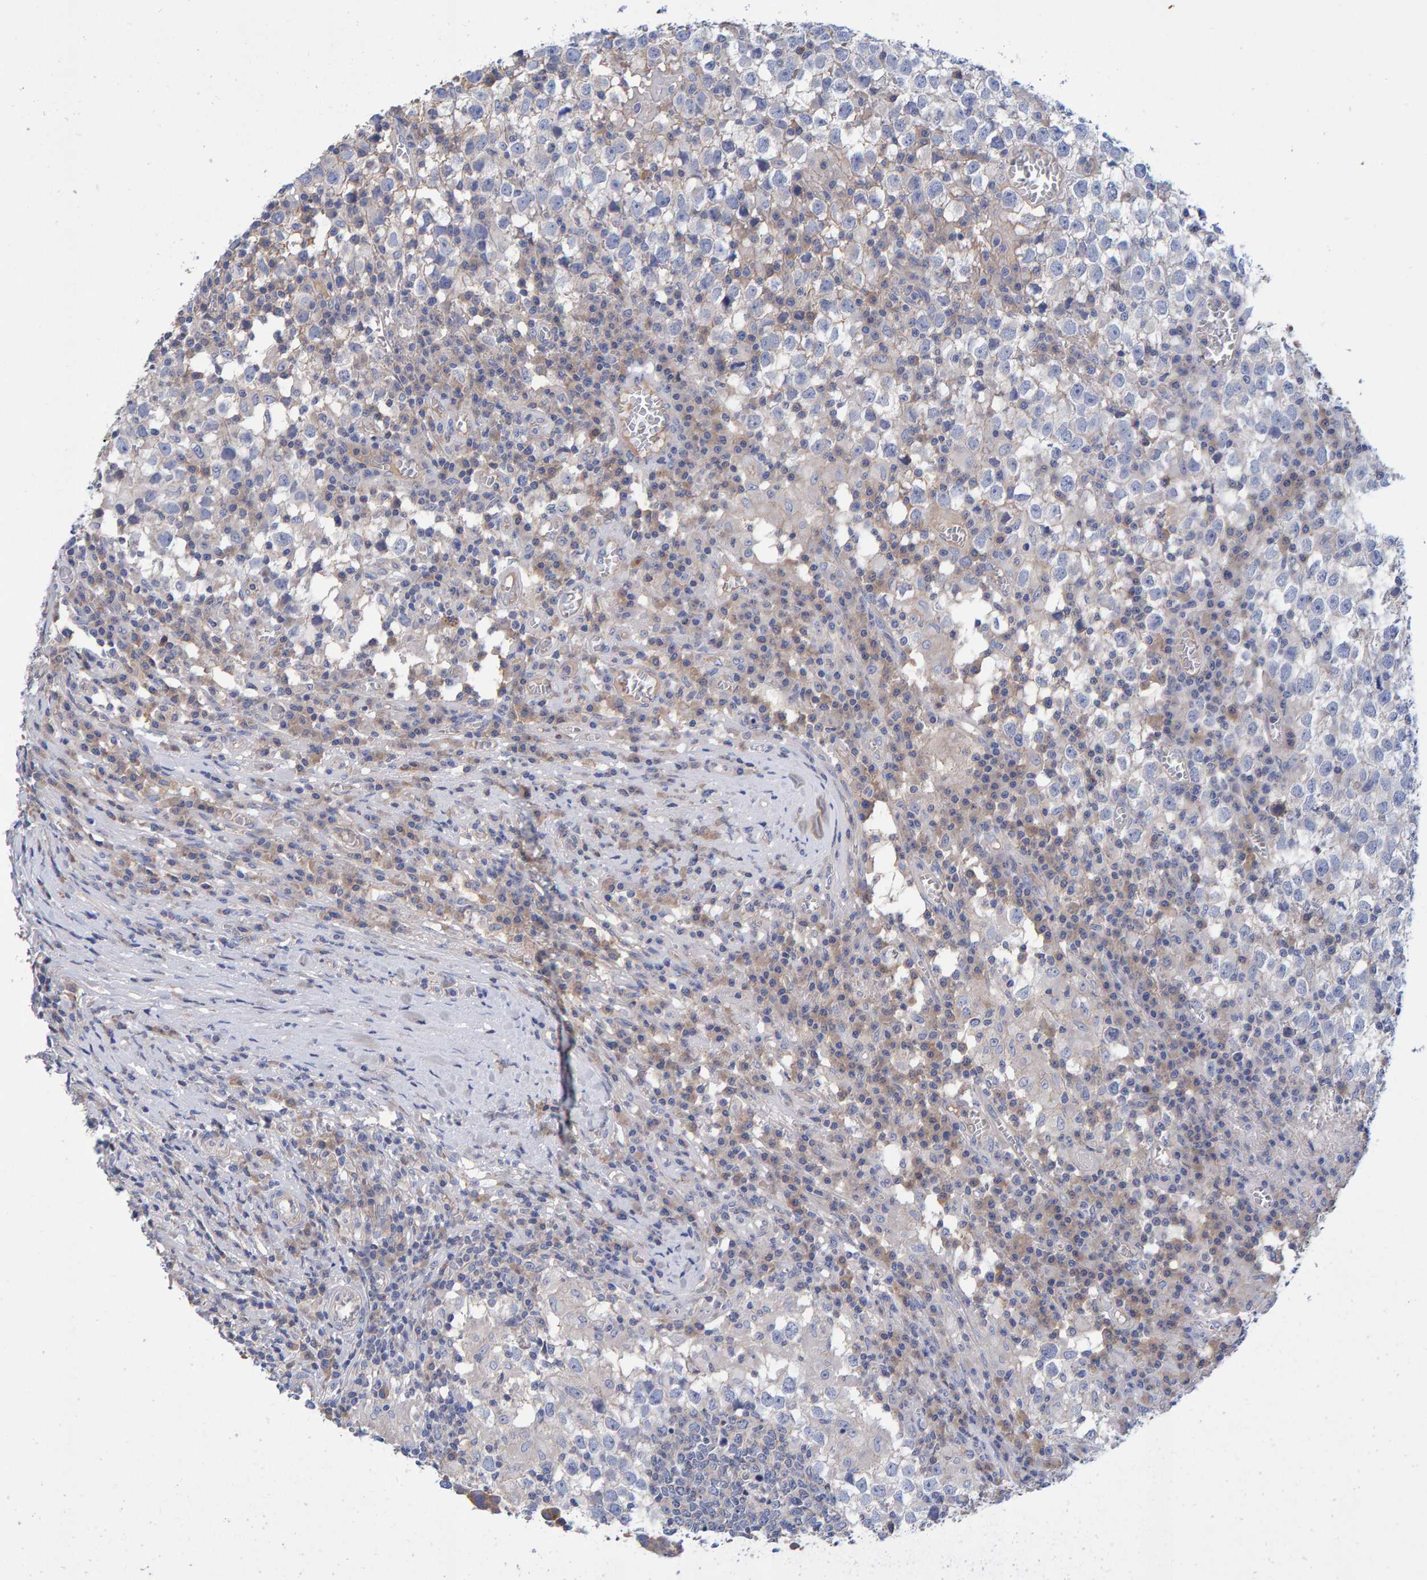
{"staining": {"intensity": "negative", "quantity": "none", "location": "none"}, "tissue": "testis cancer", "cell_type": "Tumor cells", "image_type": "cancer", "snomed": [{"axis": "morphology", "description": "Seminoma, NOS"}, {"axis": "topography", "description": "Testis"}], "caption": "Protein analysis of testis cancer (seminoma) shows no significant positivity in tumor cells.", "gene": "EFR3A", "patient": {"sex": "male", "age": 65}}